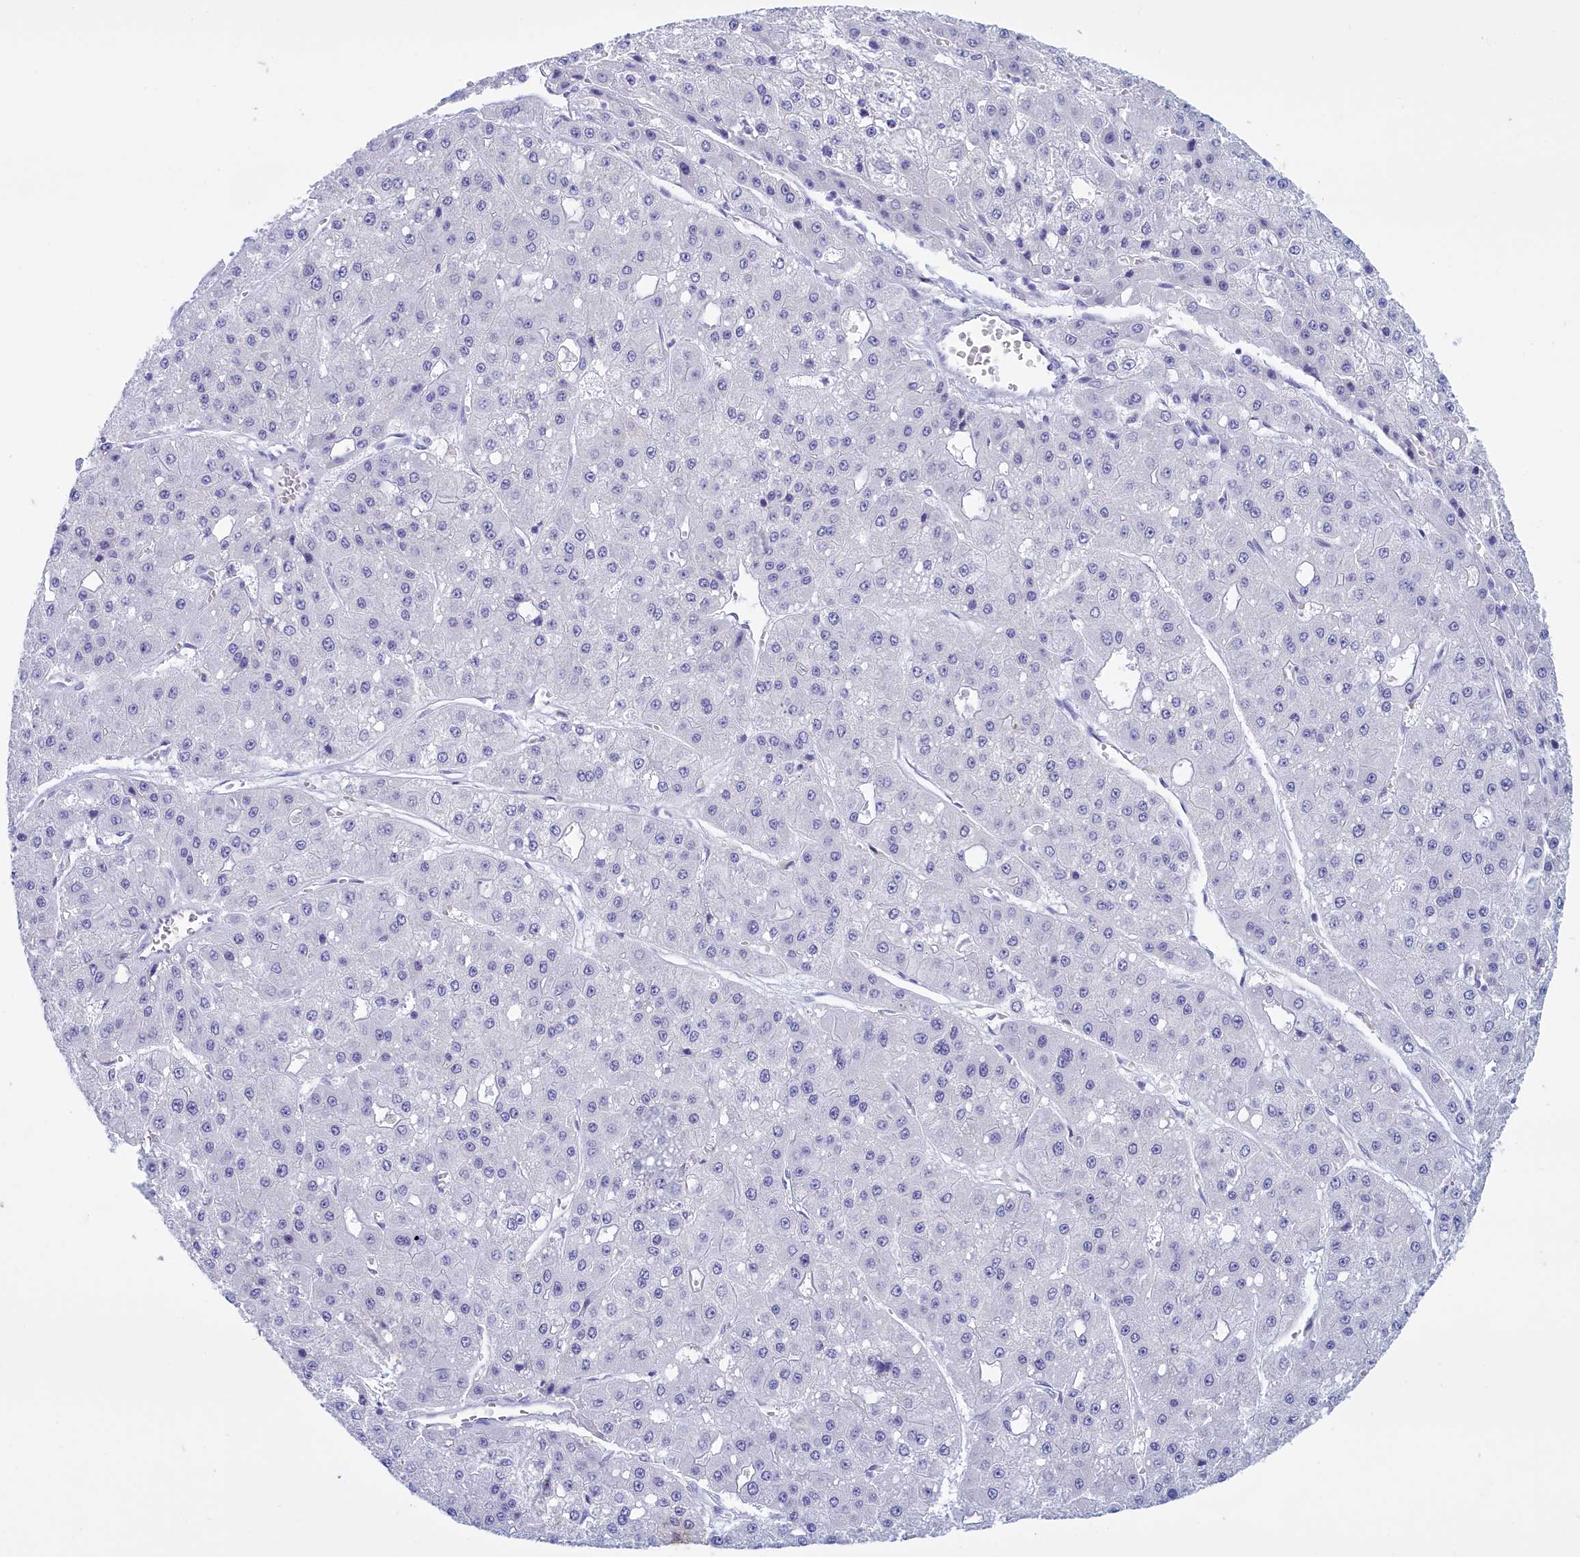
{"staining": {"intensity": "negative", "quantity": "none", "location": "none"}, "tissue": "liver cancer", "cell_type": "Tumor cells", "image_type": "cancer", "snomed": [{"axis": "morphology", "description": "Carcinoma, Hepatocellular, NOS"}, {"axis": "topography", "description": "Liver"}], "caption": "Immunohistochemistry (IHC) photomicrograph of human liver hepatocellular carcinoma stained for a protein (brown), which demonstrates no expression in tumor cells.", "gene": "TMEM97", "patient": {"sex": "male", "age": 47}}